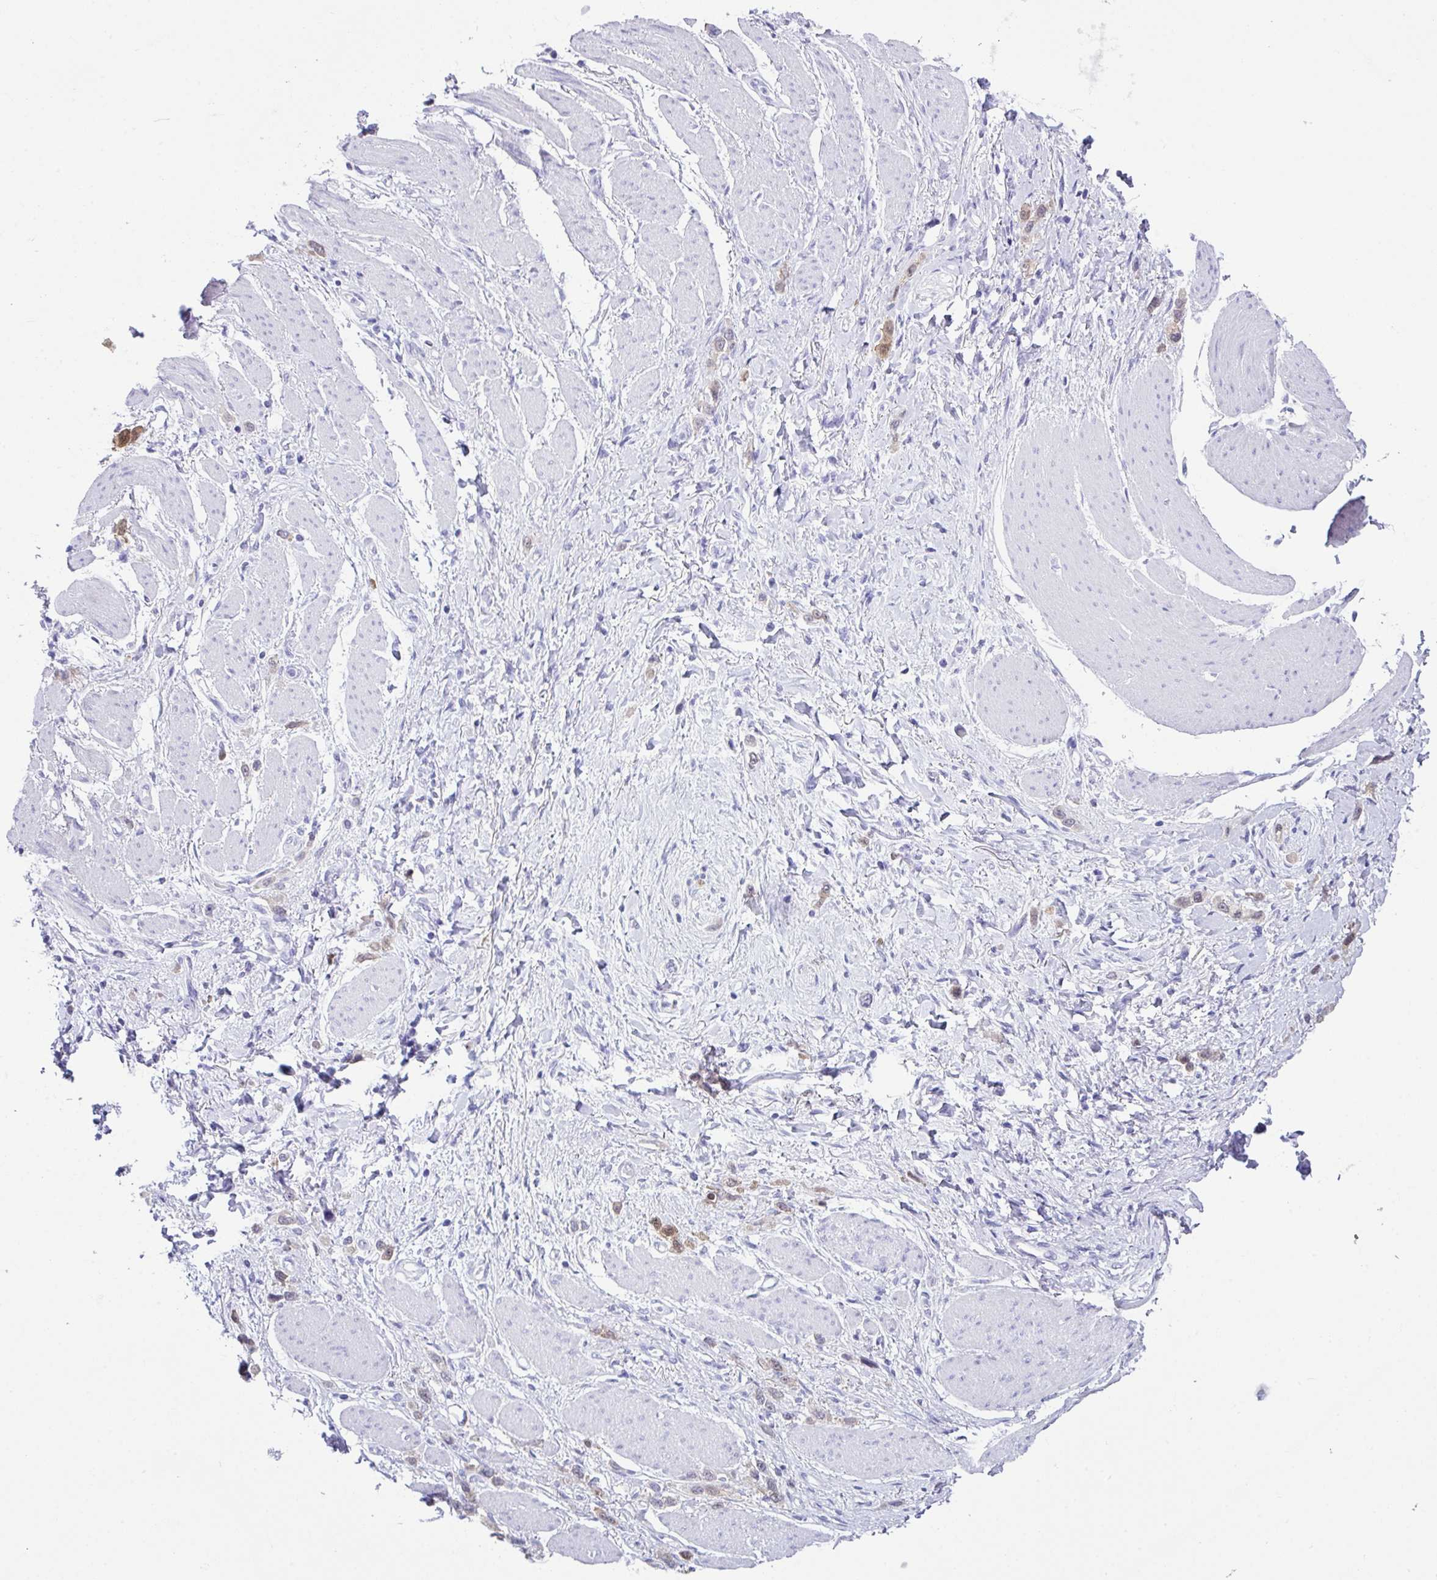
{"staining": {"intensity": "negative", "quantity": "none", "location": "none"}, "tissue": "stomach cancer", "cell_type": "Tumor cells", "image_type": "cancer", "snomed": [{"axis": "morphology", "description": "Adenocarcinoma, NOS"}, {"axis": "topography", "description": "Stomach"}], "caption": "The immunohistochemistry image has no significant expression in tumor cells of stomach adenocarcinoma tissue.", "gene": "LGALS4", "patient": {"sex": "female", "age": 65}}